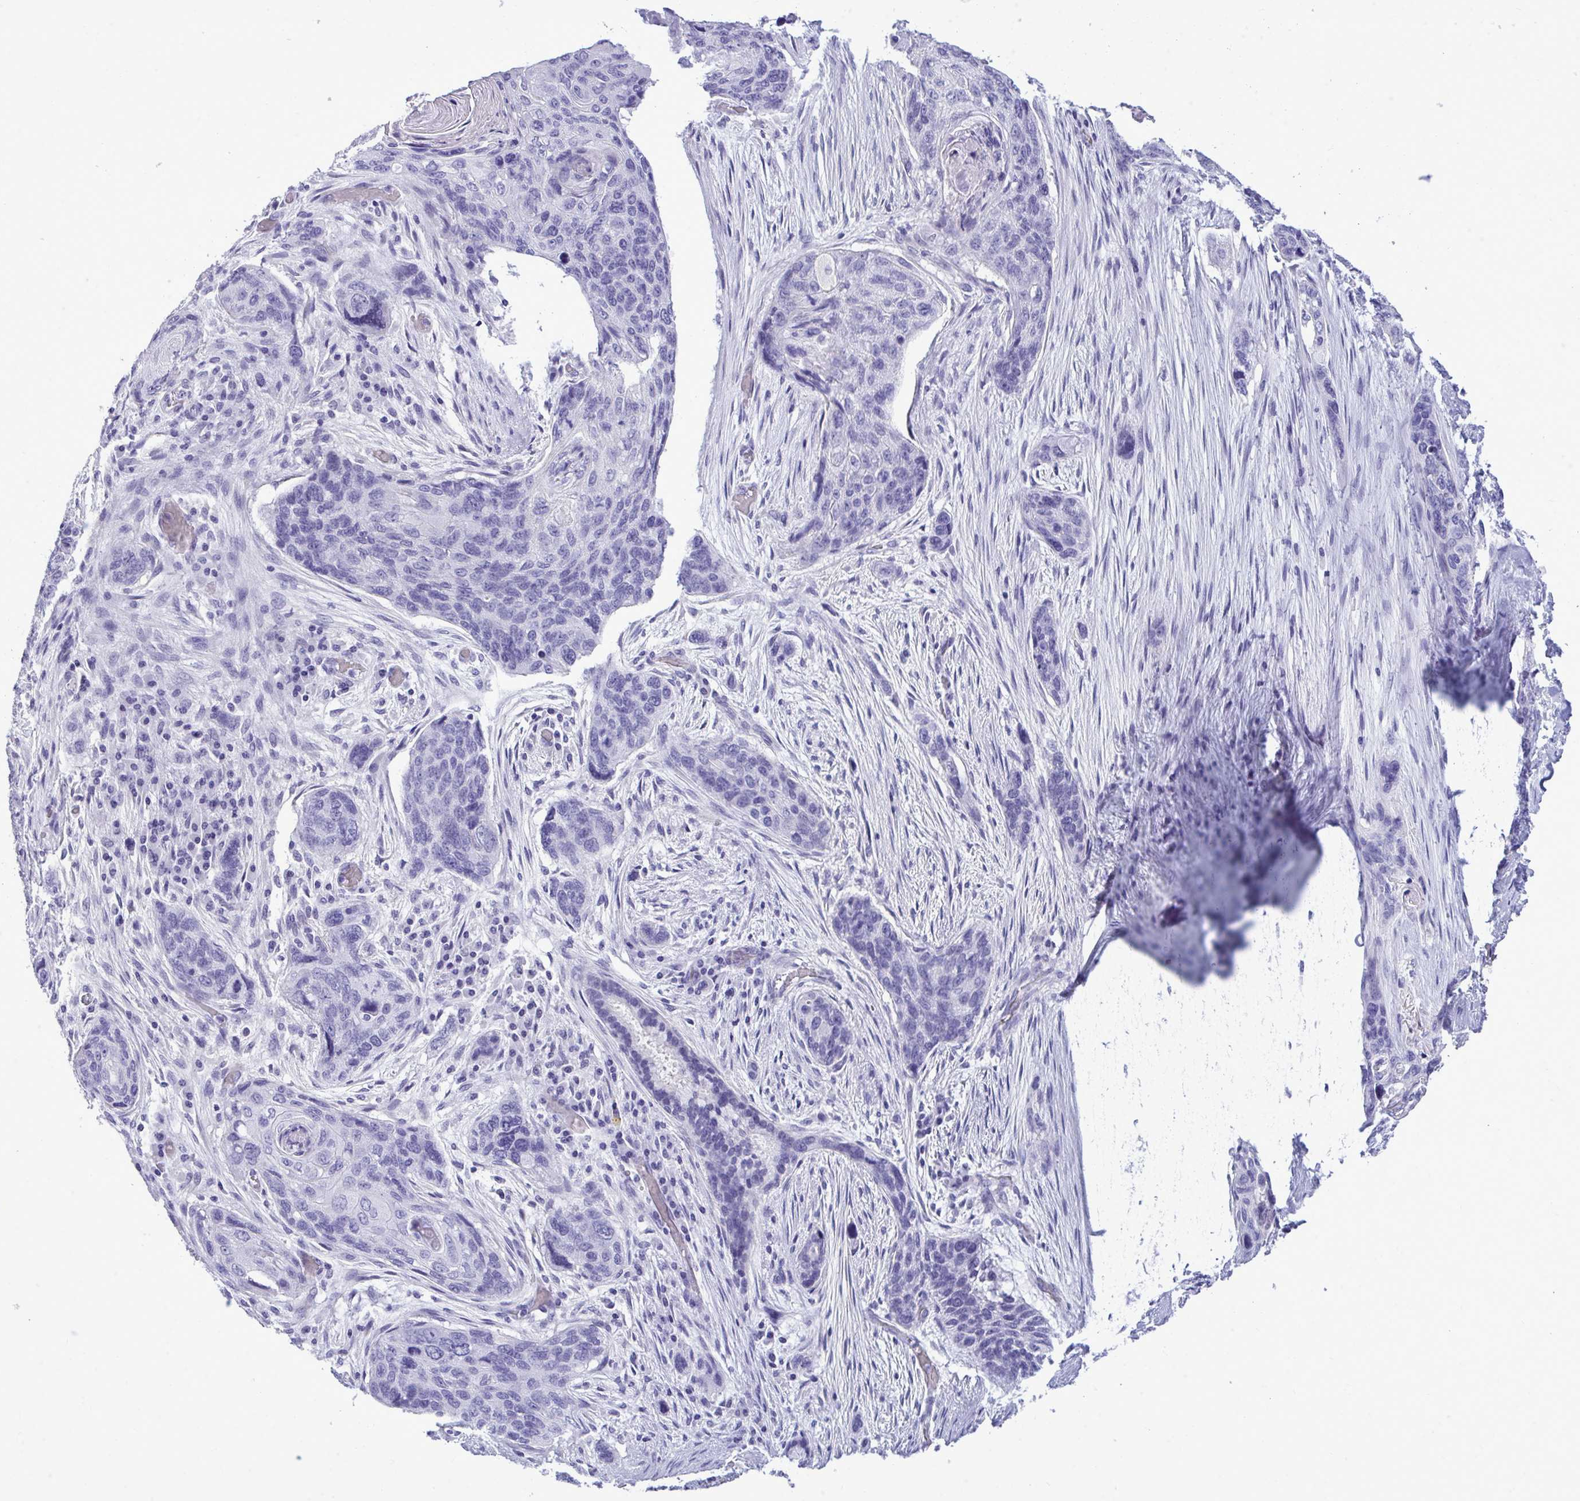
{"staining": {"intensity": "negative", "quantity": "none", "location": "none"}, "tissue": "lung cancer", "cell_type": "Tumor cells", "image_type": "cancer", "snomed": [{"axis": "morphology", "description": "Squamous cell carcinoma, NOS"}, {"axis": "morphology", "description": "Squamous cell carcinoma, metastatic, NOS"}, {"axis": "topography", "description": "Lymph node"}, {"axis": "topography", "description": "Lung"}], "caption": "This is a micrograph of immunohistochemistry (IHC) staining of lung squamous cell carcinoma, which shows no expression in tumor cells. (Stains: DAB IHC with hematoxylin counter stain, Microscopy: brightfield microscopy at high magnification).", "gene": "PRM2", "patient": {"sex": "male", "age": 41}}